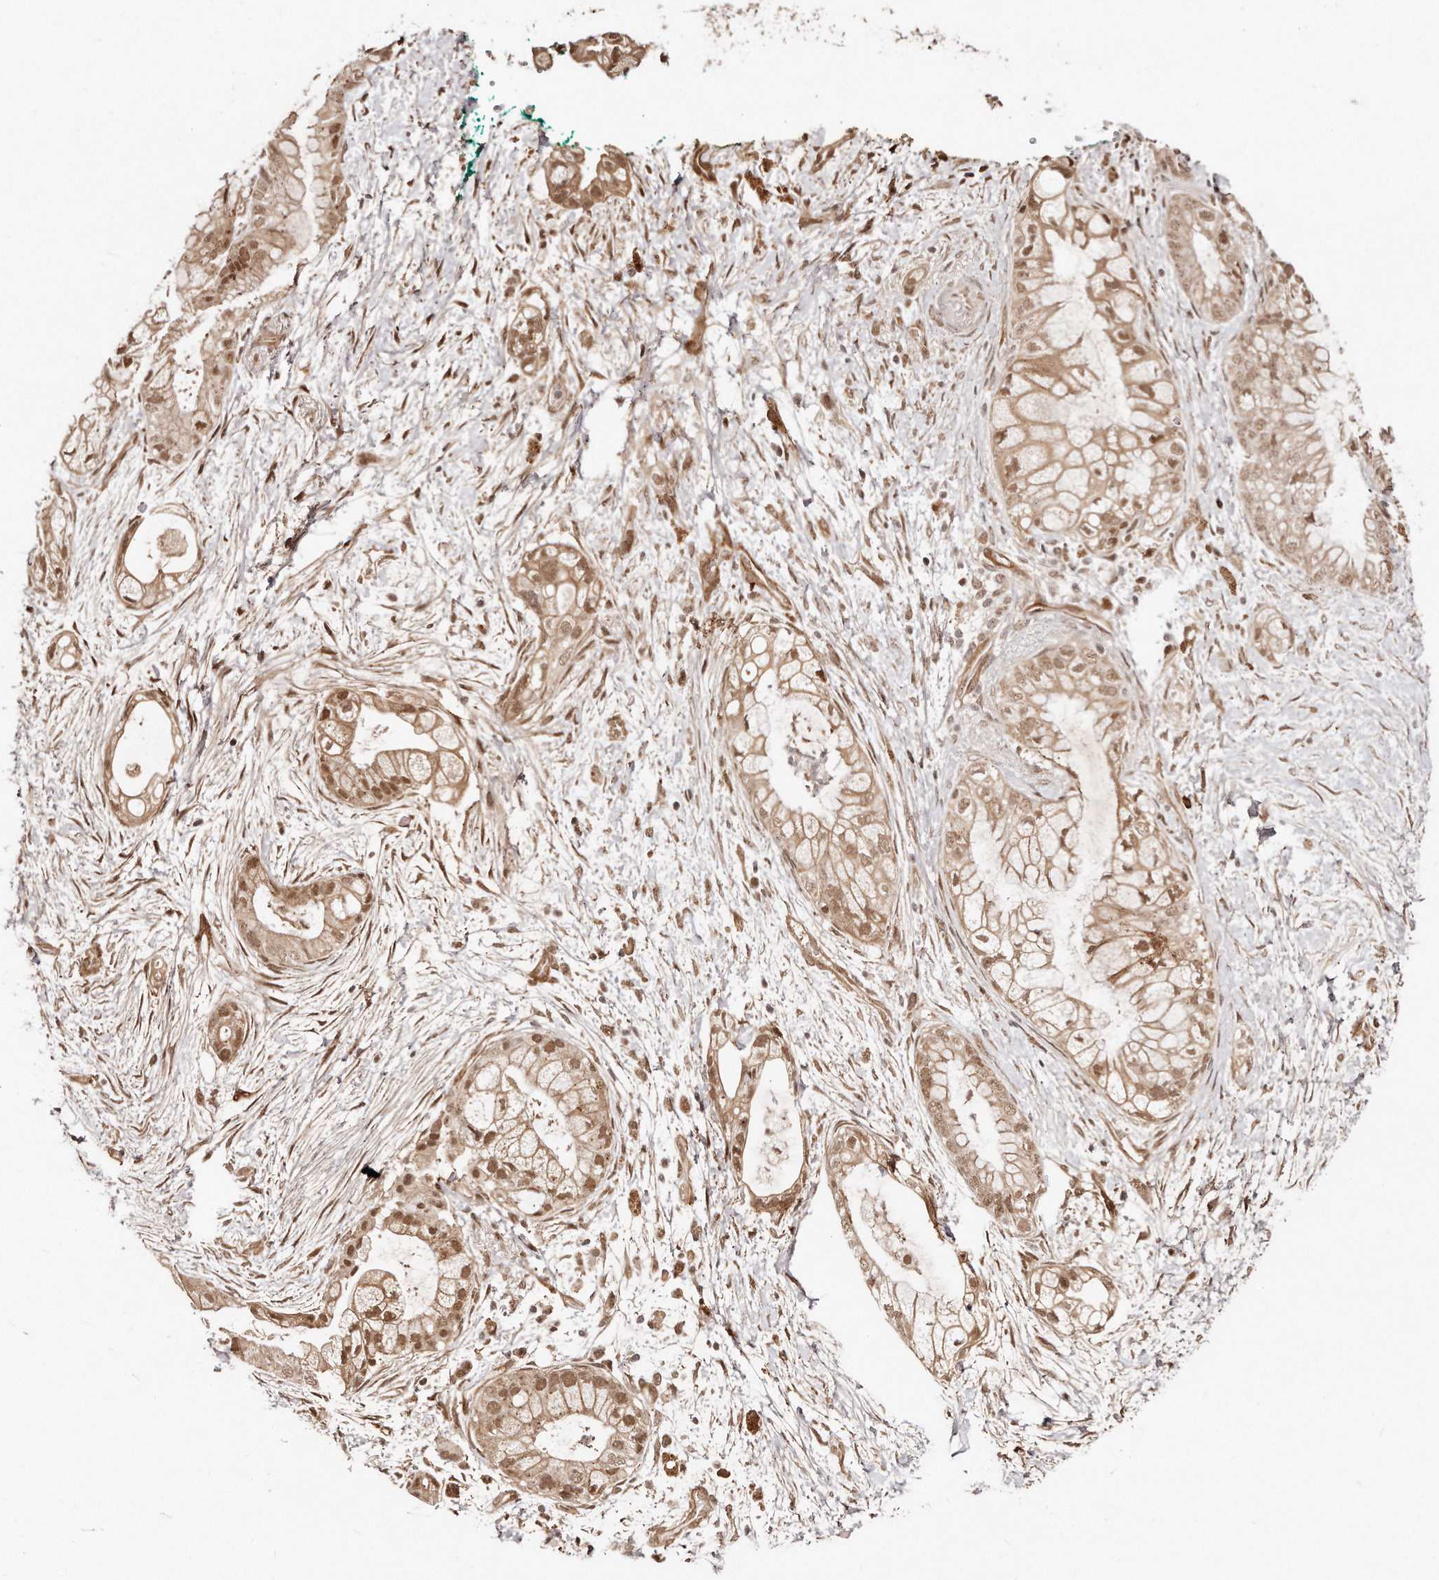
{"staining": {"intensity": "moderate", "quantity": ">75%", "location": "cytoplasmic/membranous,nuclear"}, "tissue": "pancreatic cancer", "cell_type": "Tumor cells", "image_type": "cancer", "snomed": [{"axis": "morphology", "description": "Adenocarcinoma, NOS"}, {"axis": "topography", "description": "Pancreas"}], "caption": "Immunohistochemistry (IHC) staining of pancreatic cancer (adenocarcinoma), which displays medium levels of moderate cytoplasmic/membranous and nuclear staining in approximately >75% of tumor cells indicating moderate cytoplasmic/membranous and nuclear protein staining. The staining was performed using DAB (brown) for protein detection and nuclei were counterstained in hematoxylin (blue).", "gene": "SOX4", "patient": {"sex": "male", "age": 53}}